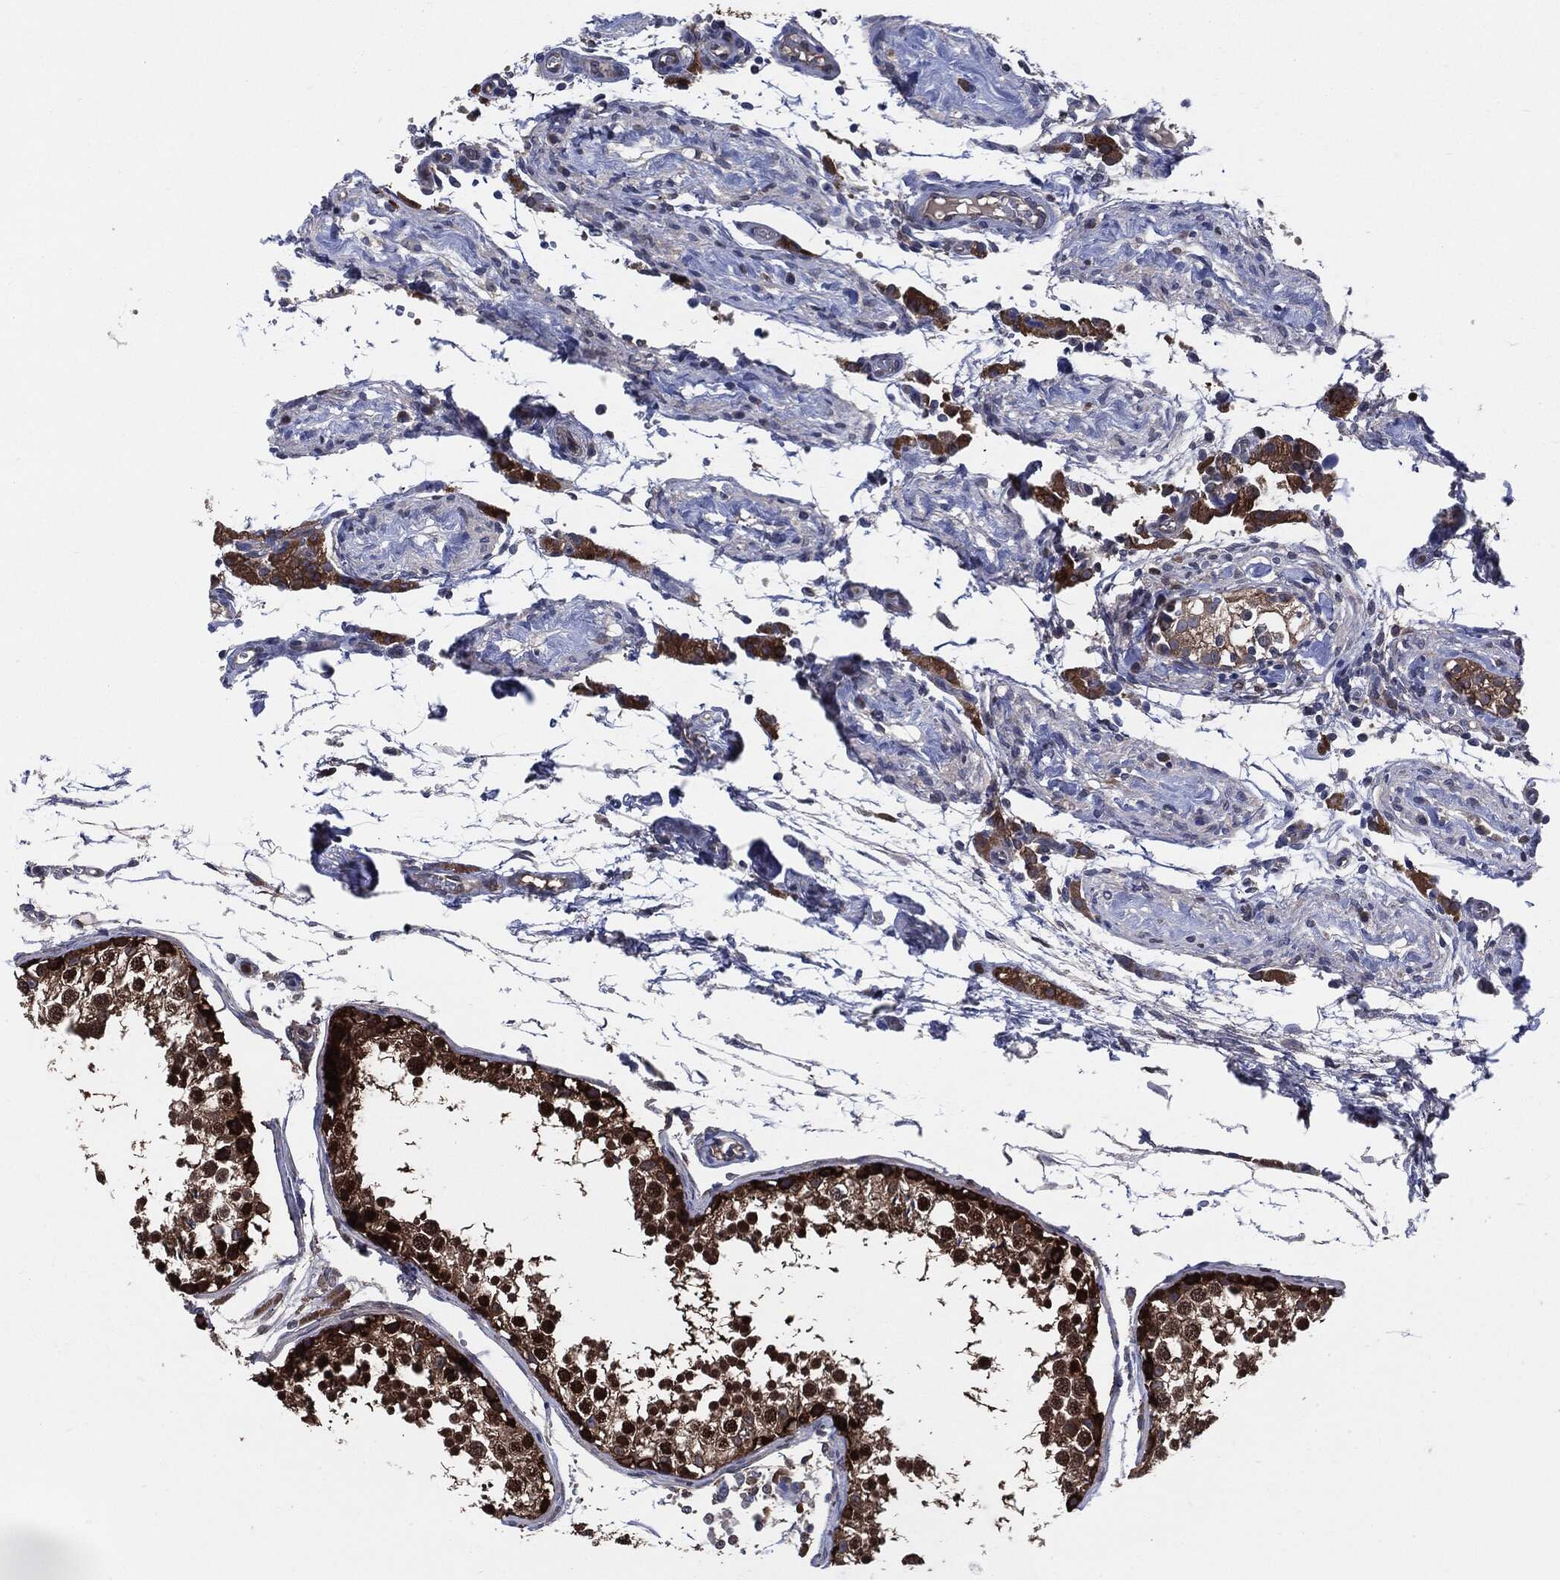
{"staining": {"intensity": "strong", "quantity": ">75%", "location": "cytoplasmic/membranous,nuclear"}, "tissue": "testis", "cell_type": "Cells in seminiferous ducts", "image_type": "normal", "snomed": [{"axis": "morphology", "description": "Normal tissue, NOS"}, {"axis": "topography", "description": "Testis"}], "caption": "Testis was stained to show a protein in brown. There is high levels of strong cytoplasmic/membranous,nuclear expression in approximately >75% of cells in seminiferous ducts.", "gene": "XPNPEP1", "patient": {"sex": "male", "age": 29}}